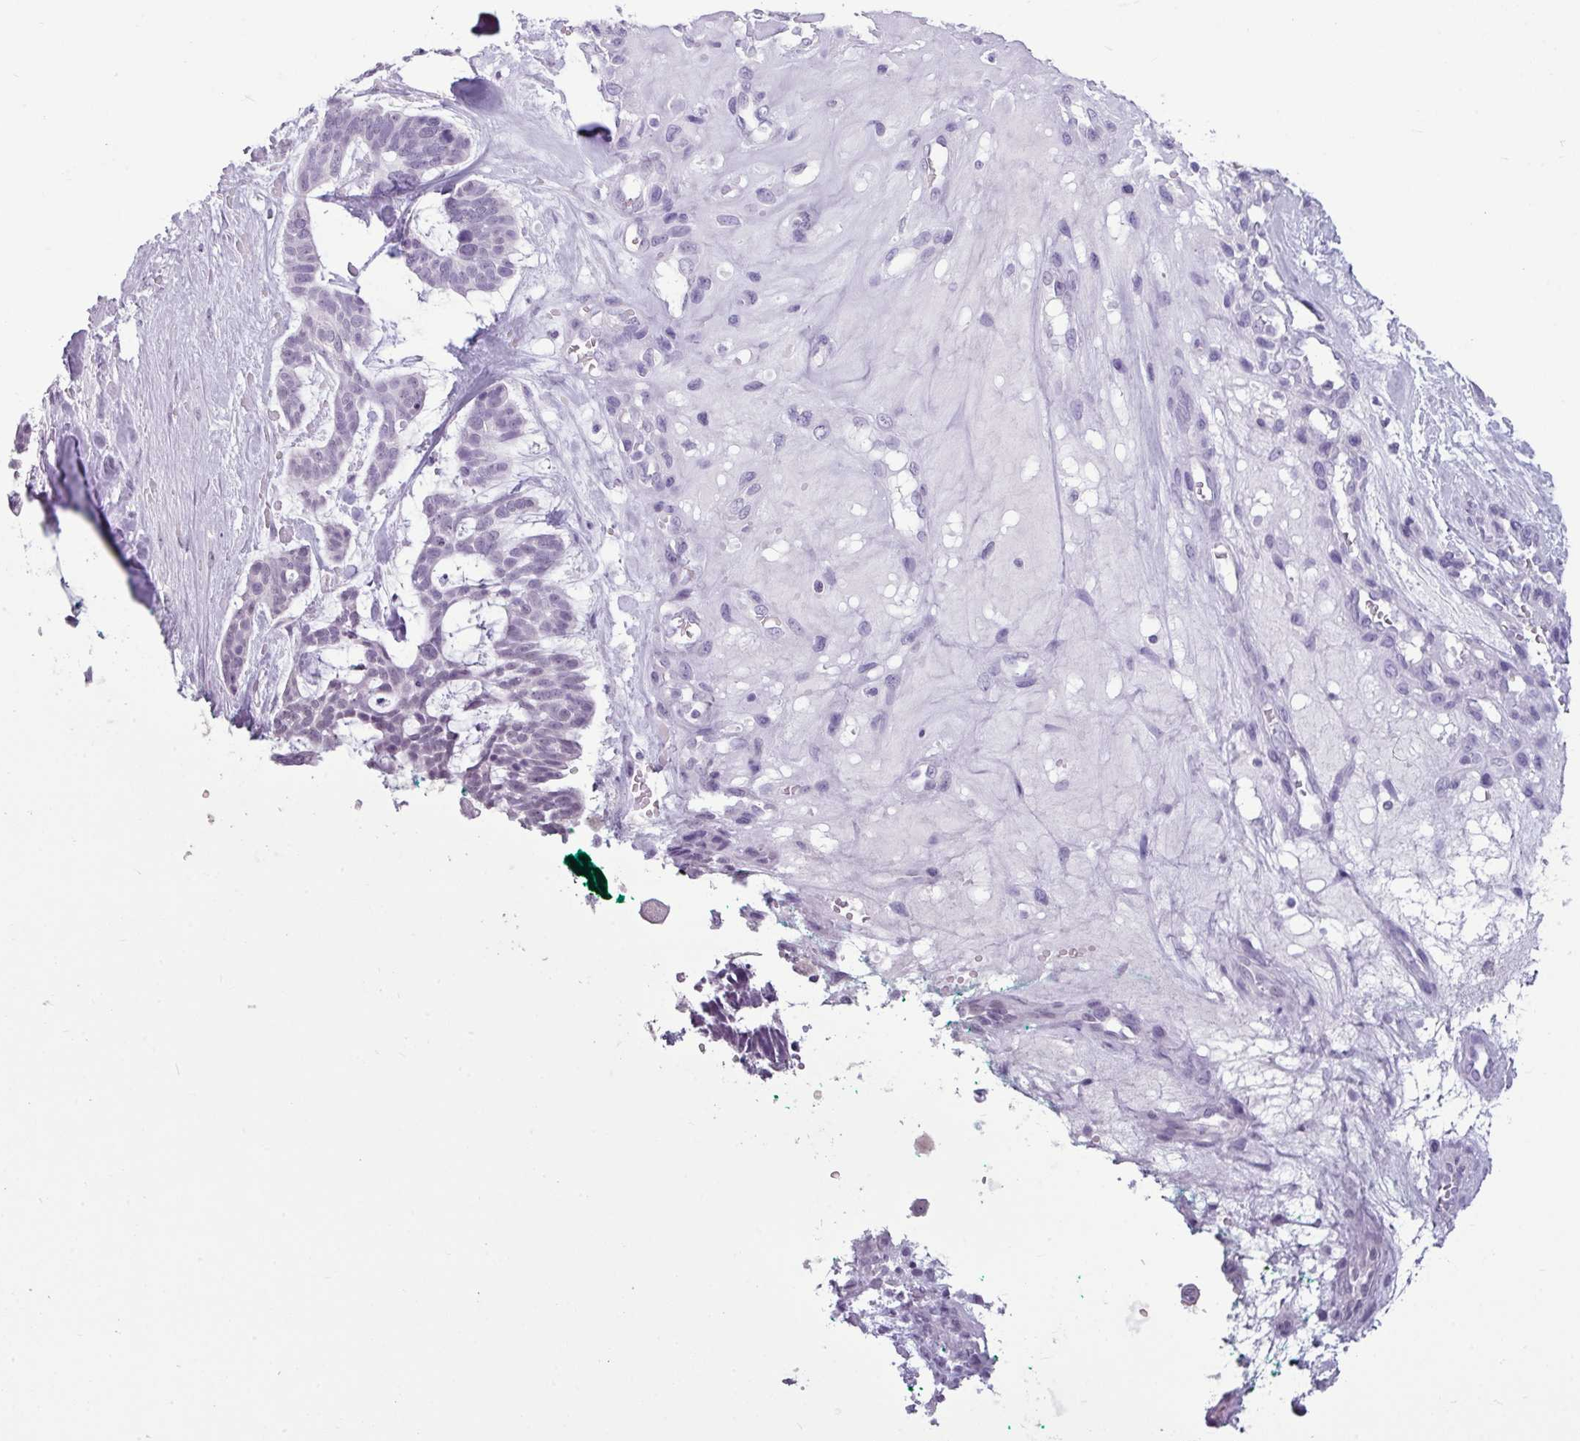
{"staining": {"intensity": "negative", "quantity": "none", "location": "none"}, "tissue": "skin cancer", "cell_type": "Tumor cells", "image_type": "cancer", "snomed": [{"axis": "morphology", "description": "Basal cell carcinoma"}, {"axis": "topography", "description": "Skin"}], "caption": "High magnification brightfield microscopy of skin cancer (basal cell carcinoma) stained with DAB (3,3'-diaminobenzidine) (brown) and counterstained with hematoxylin (blue): tumor cells show no significant staining.", "gene": "AMY2A", "patient": {"sex": "male", "age": 88}}